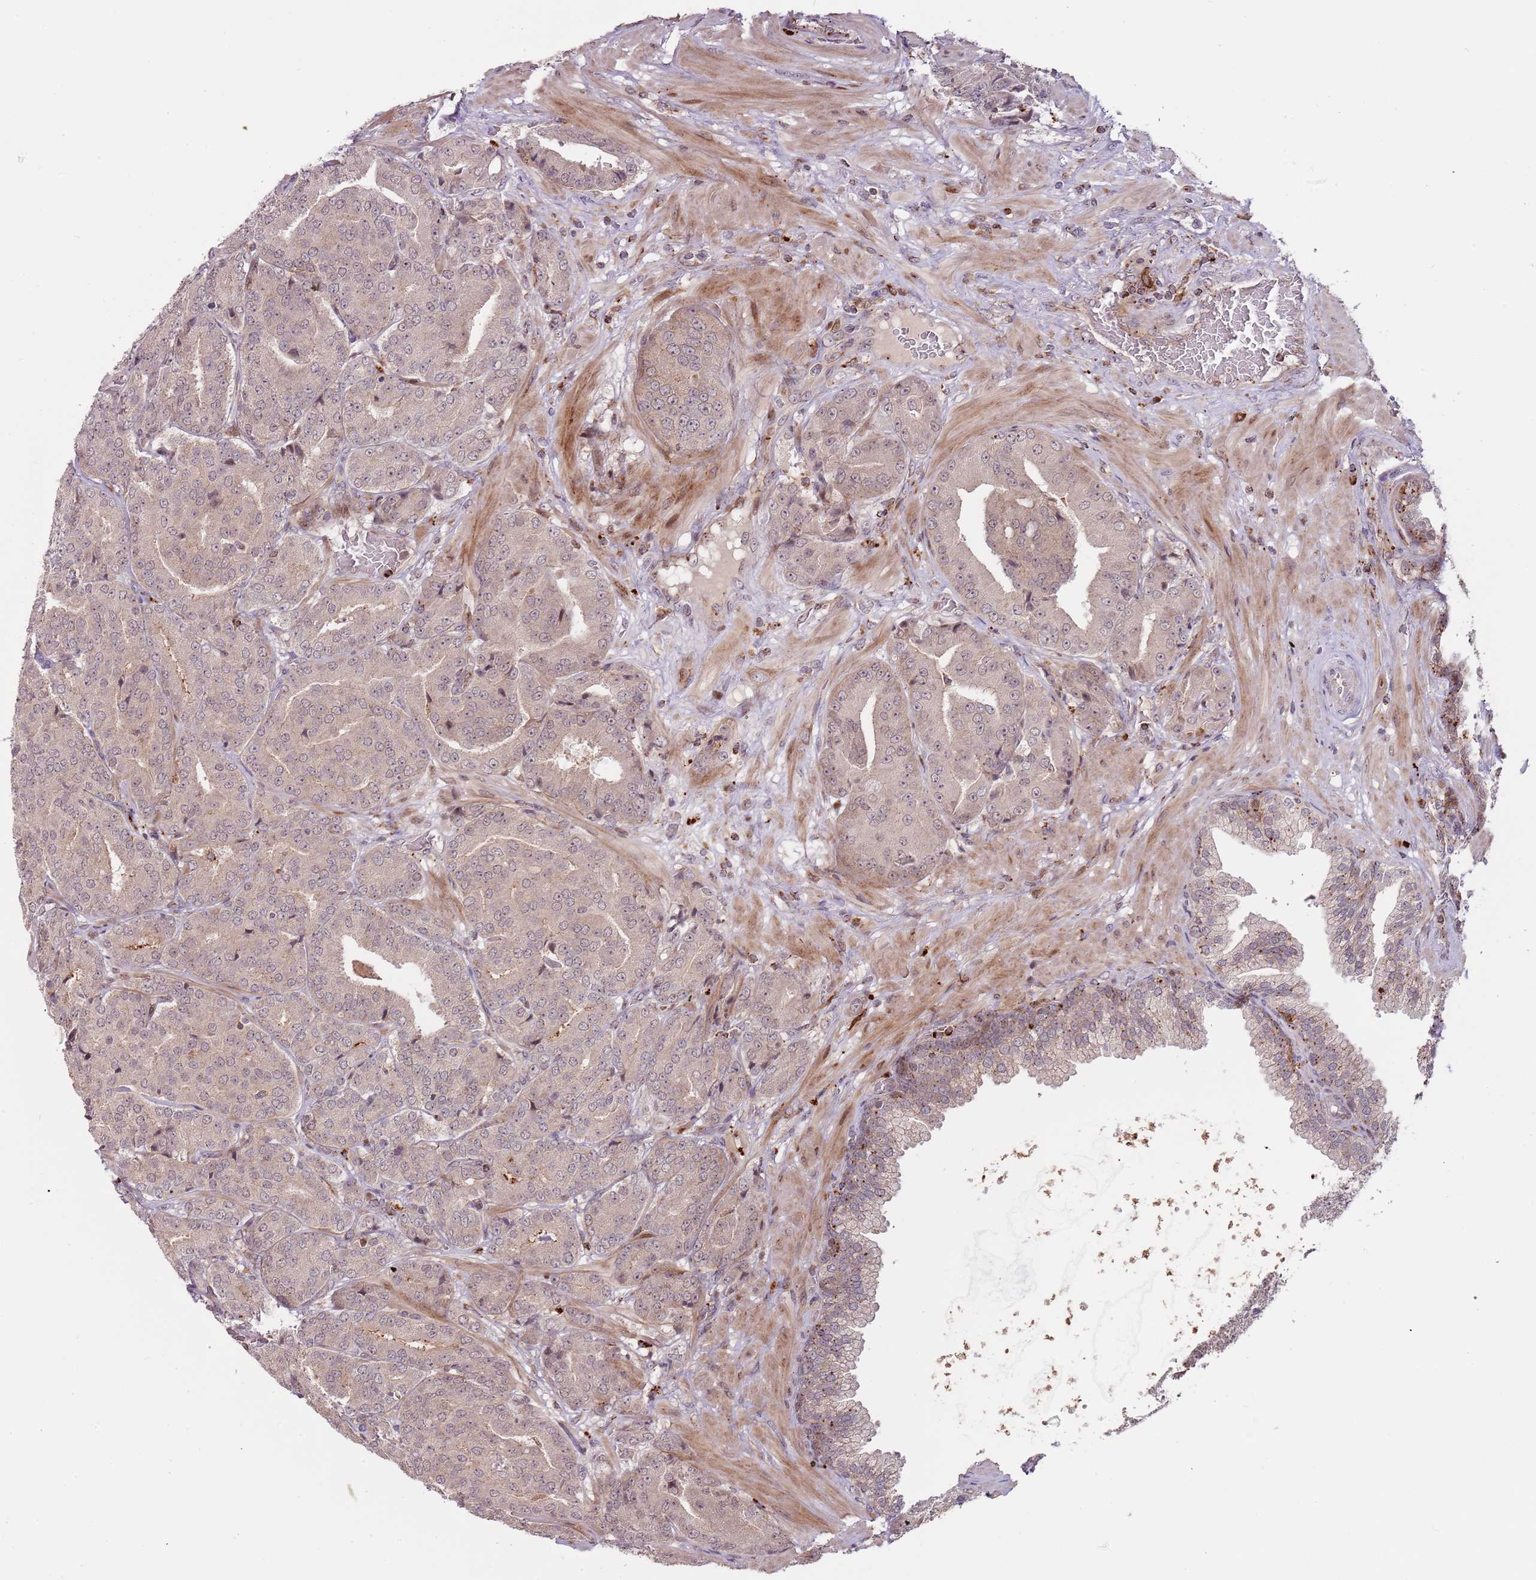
{"staining": {"intensity": "weak", "quantity": "25%-75%", "location": "cytoplasmic/membranous"}, "tissue": "prostate cancer", "cell_type": "Tumor cells", "image_type": "cancer", "snomed": [{"axis": "morphology", "description": "Adenocarcinoma, High grade"}, {"axis": "topography", "description": "Prostate"}], "caption": "Tumor cells demonstrate low levels of weak cytoplasmic/membranous expression in about 25%-75% of cells in prostate cancer. Ihc stains the protein of interest in brown and the nuclei are stained blue.", "gene": "ULK3", "patient": {"sex": "male", "age": 63}}